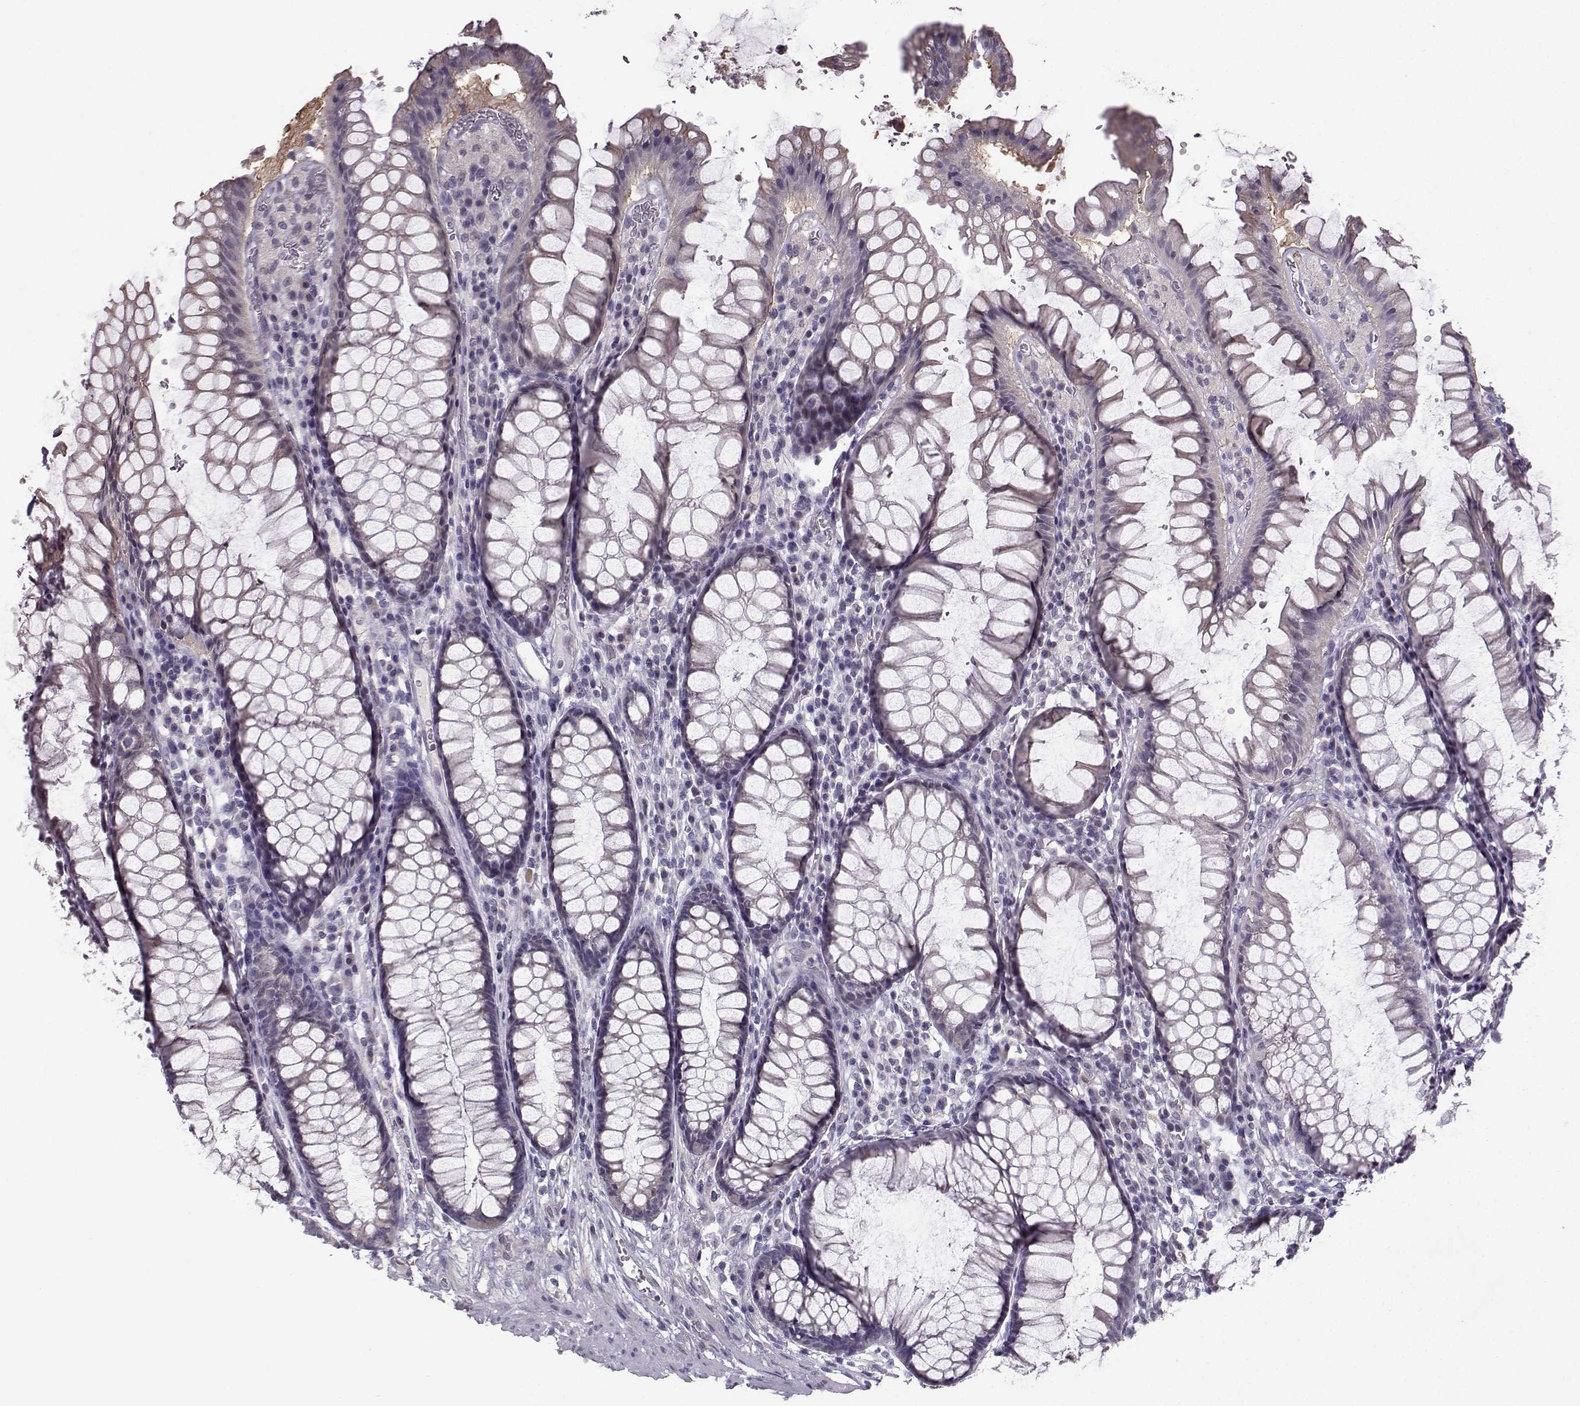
{"staining": {"intensity": "negative", "quantity": "none", "location": "none"}, "tissue": "rectum", "cell_type": "Glandular cells", "image_type": "normal", "snomed": [{"axis": "morphology", "description": "Normal tissue, NOS"}, {"axis": "topography", "description": "Rectum"}], "caption": "Immunohistochemistry (IHC) of unremarkable rectum reveals no positivity in glandular cells.", "gene": "TSPYL5", "patient": {"sex": "female", "age": 68}}